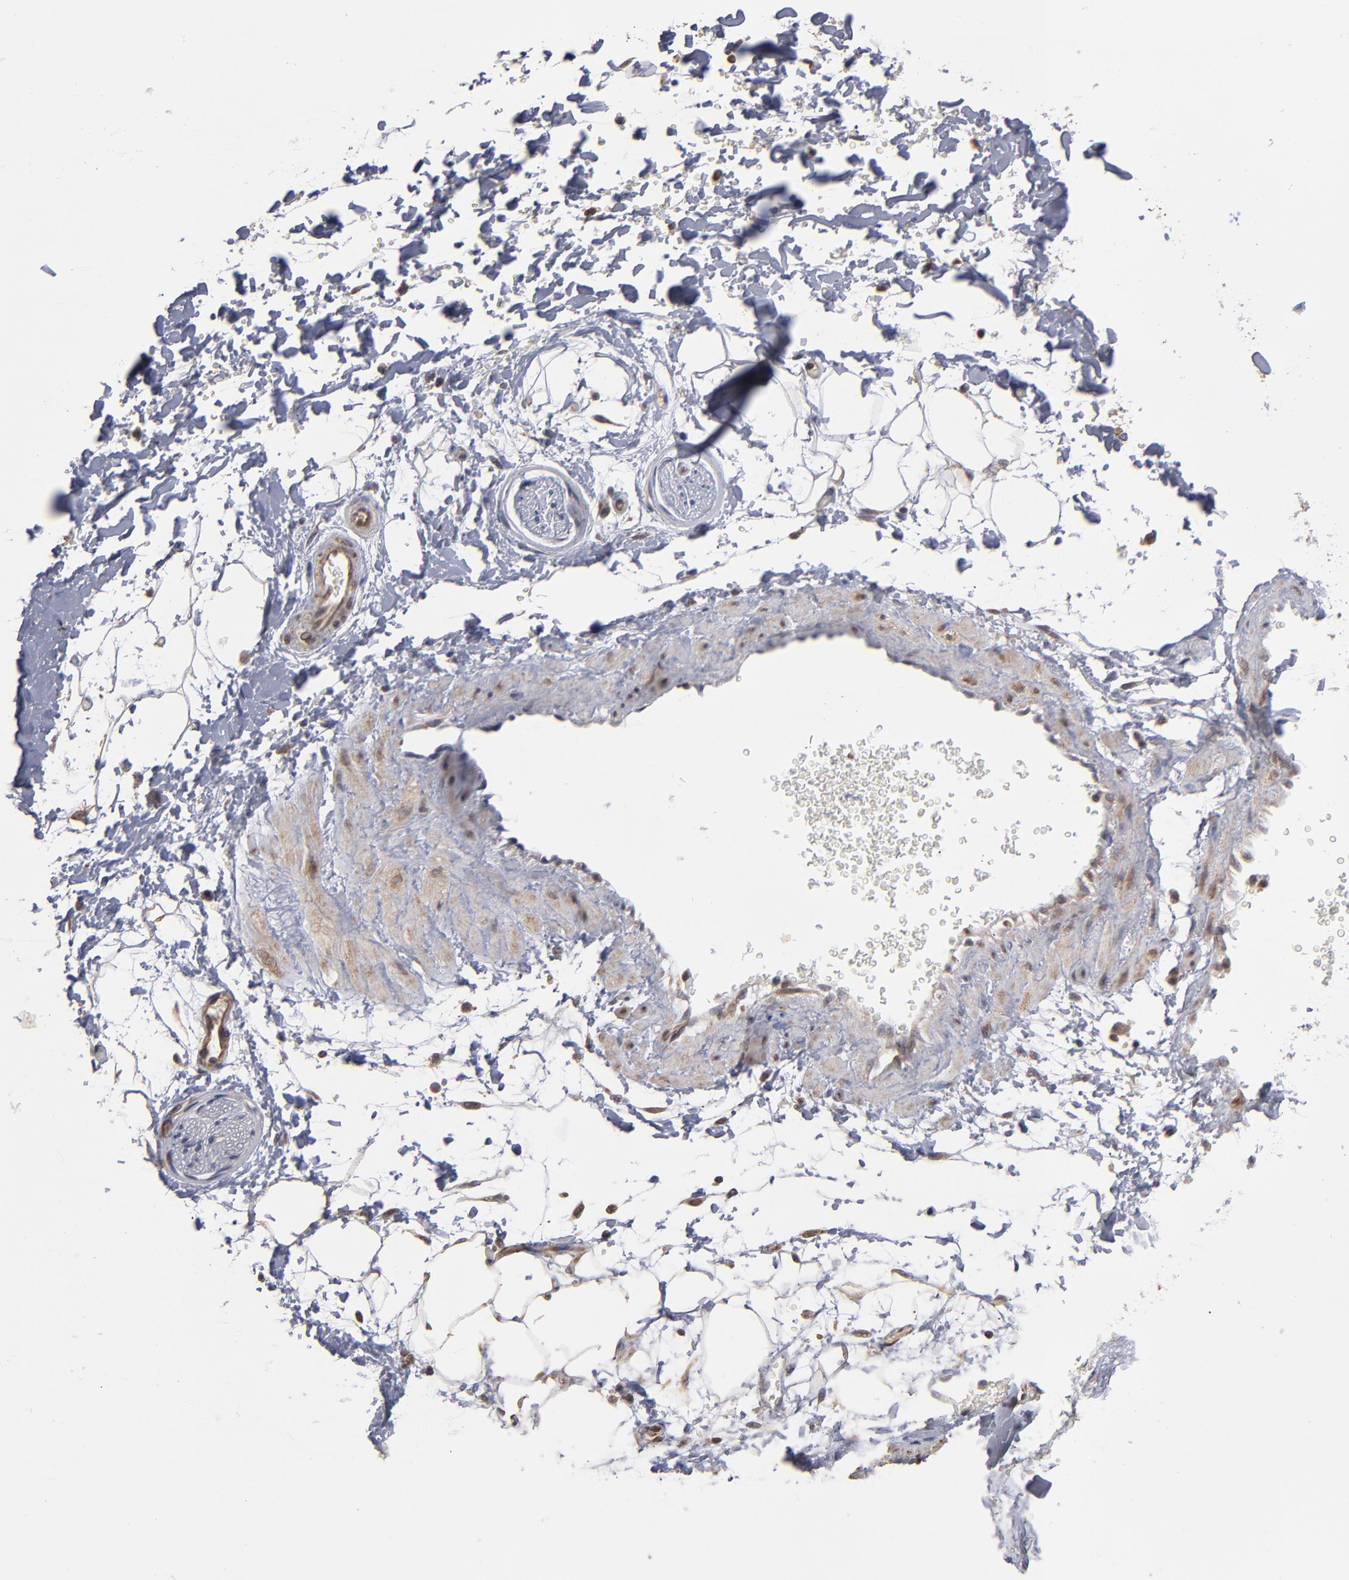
{"staining": {"intensity": "weak", "quantity": "25%-75%", "location": "cytoplasmic/membranous"}, "tissue": "adipose tissue", "cell_type": "Adipocytes", "image_type": "normal", "snomed": [{"axis": "morphology", "description": "Normal tissue, NOS"}, {"axis": "topography", "description": "Soft tissue"}], "caption": "Immunohistochemical staining of benign adipose tissue displays low levels of weak cytoplasmic/membranous positivity in approximately 25%-75% of adipocytes.", "gene": "MIPOL1", "patient": {"sex": "male", "age": 72}}